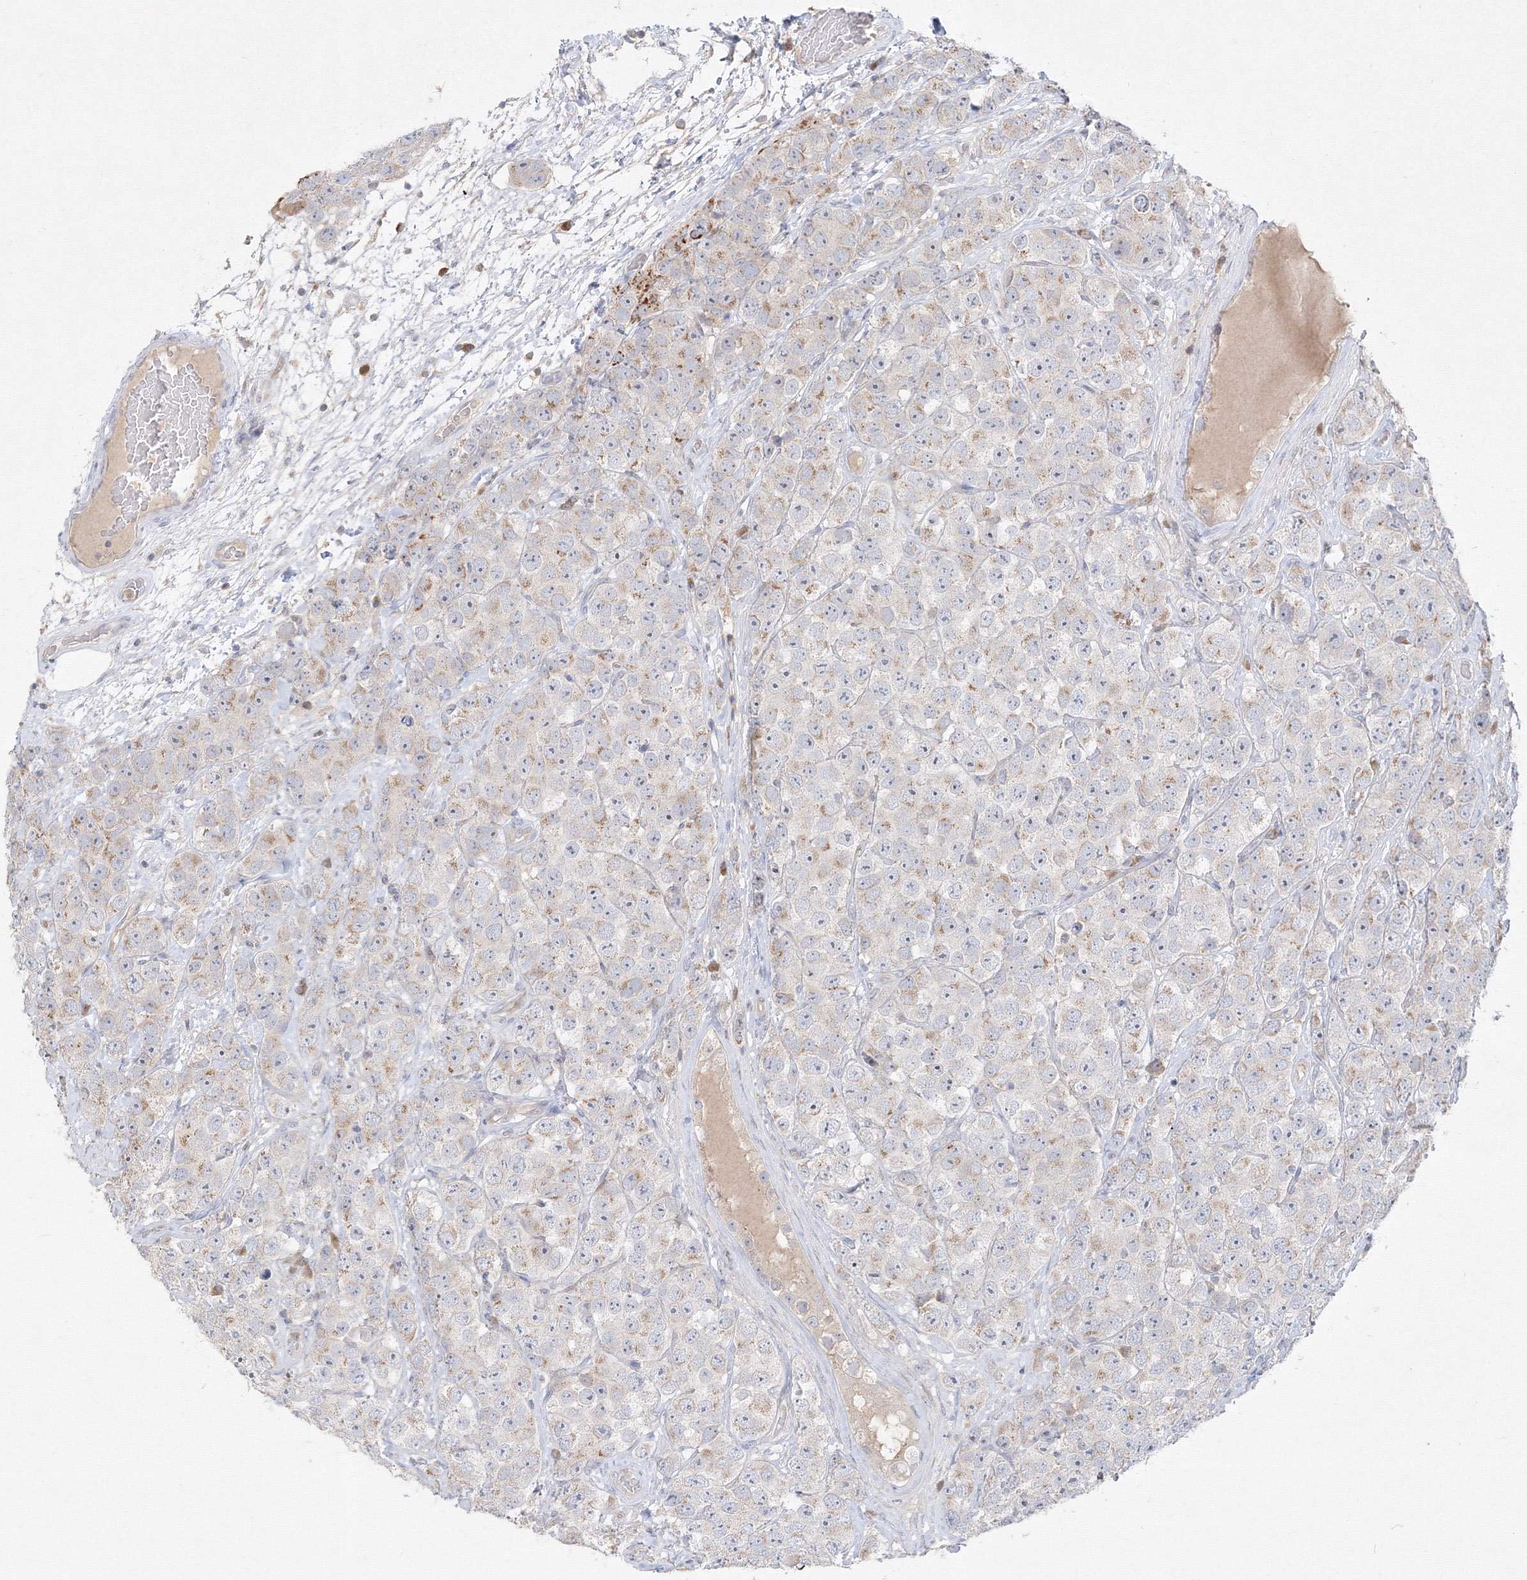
{"staining": {"intensity": "moderate", "quantity": "<25%", "location": "cytoplasmic/membranous"}, "tissue": "testis cancer", "cell_type": "Tumor cells", "image_type": "cancer", "snomed": [{"axis": "morphology", "description": "Seminoma, NOS"}, {"axis": "topography", "description": "Testis"}], "caption": "Brown immunohistochemical staining in human seminoma (testis) exhibits moderate cytoplasmic/membranous expression in approximately <25% of tumor cells.", "gene": "FBXL8", "patient": {"sex": "male", "age": 28}}